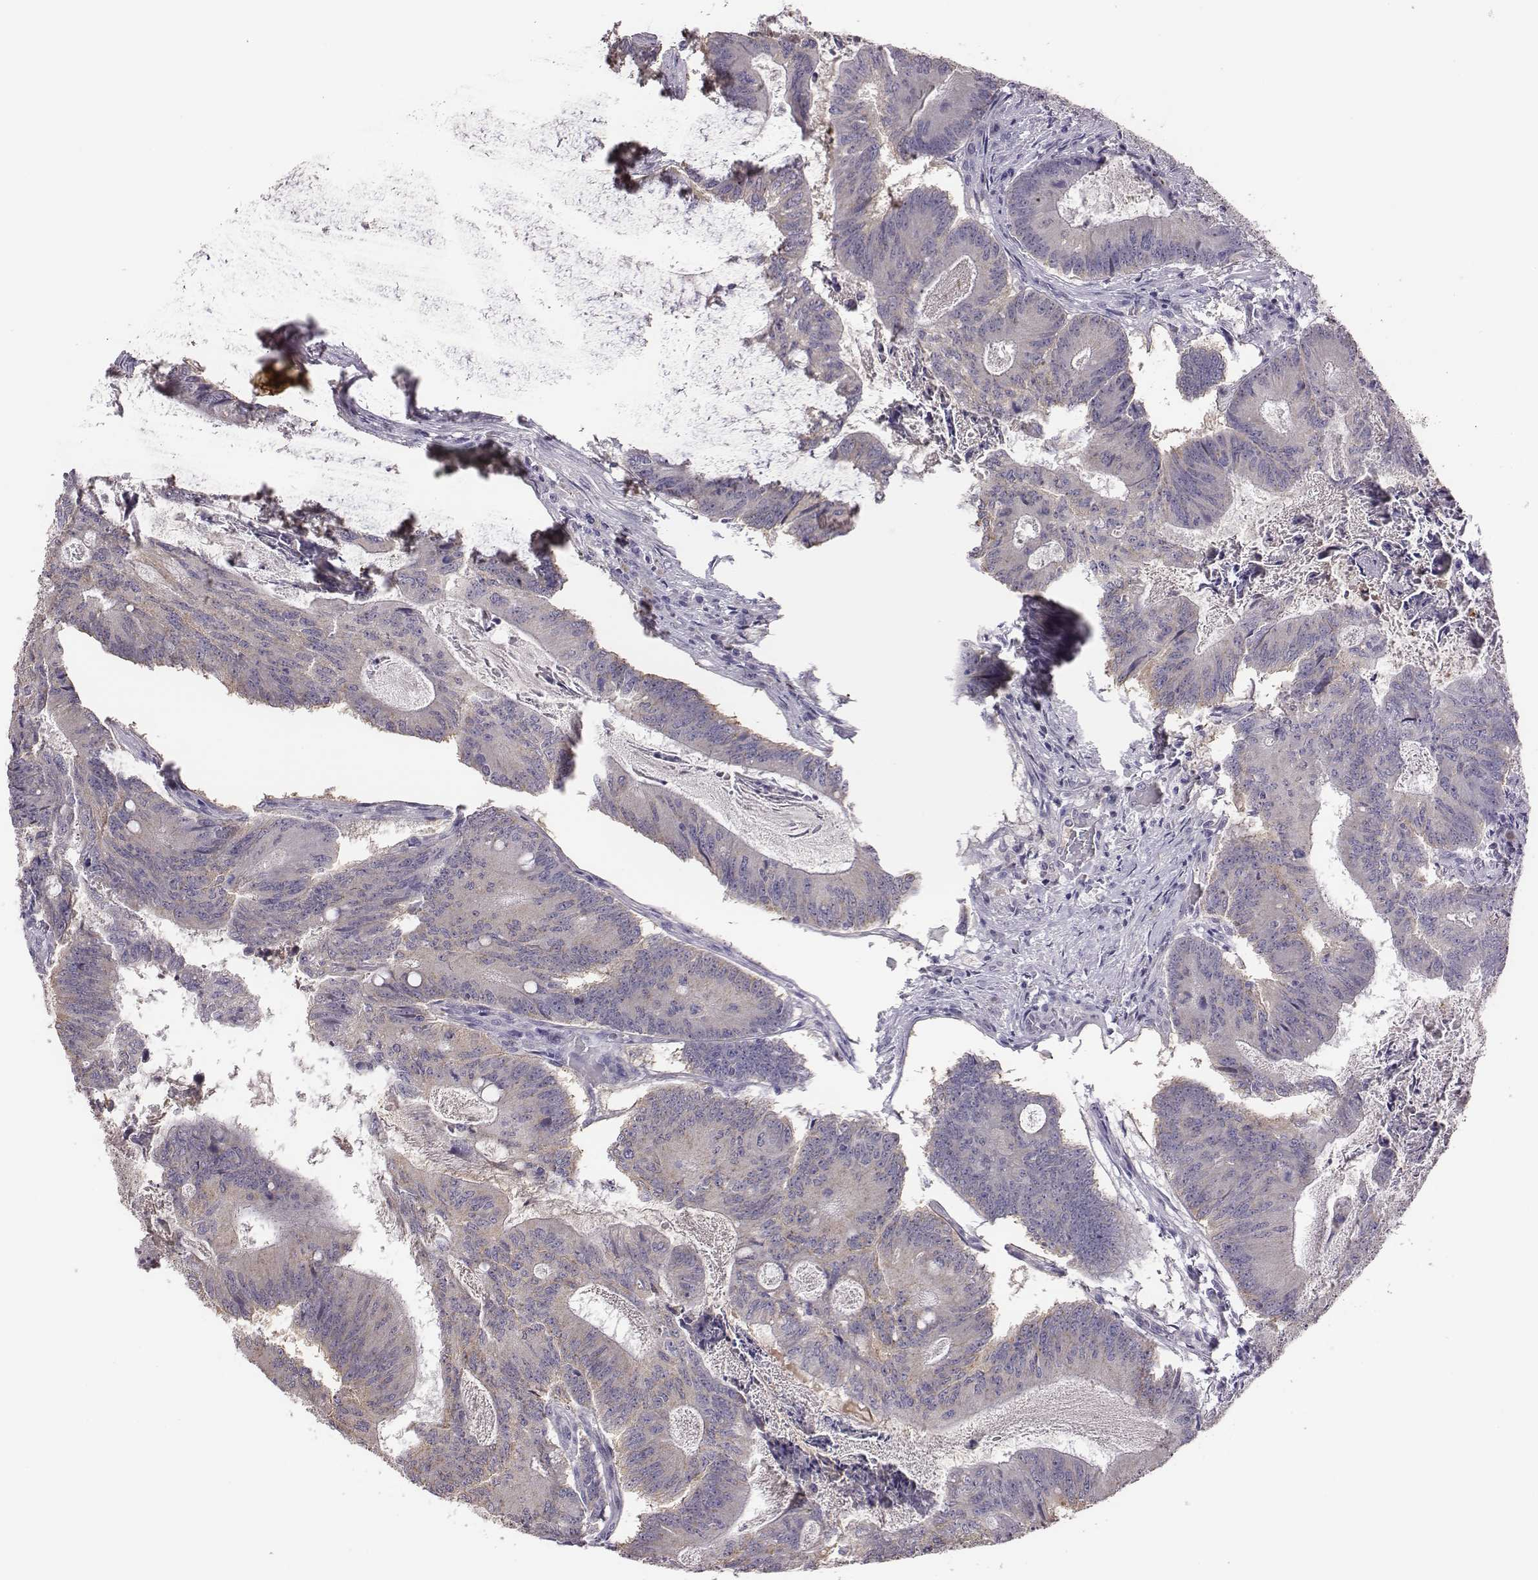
{"staining": {"intensity": "negative", "quantity": "none", "location": "none"}, "tissue": "colorectal cancer", "cell_type": "Tumor cells", "image_type": "cancer", "snomed": [{"axis": "morphology", "description": "Adenocarcinoma, NOS"}, {"axis": "topography", "description": "Colon"}], "caption": "This histopathology image is of adenocarcinoma (colorectal) stained with IHC to label a protein in brown with the nuclei are counter-stained blue. There is no positivity in tumor cells.", "gene": "KMO", "patient": {"sex": "female", "age": 70}}